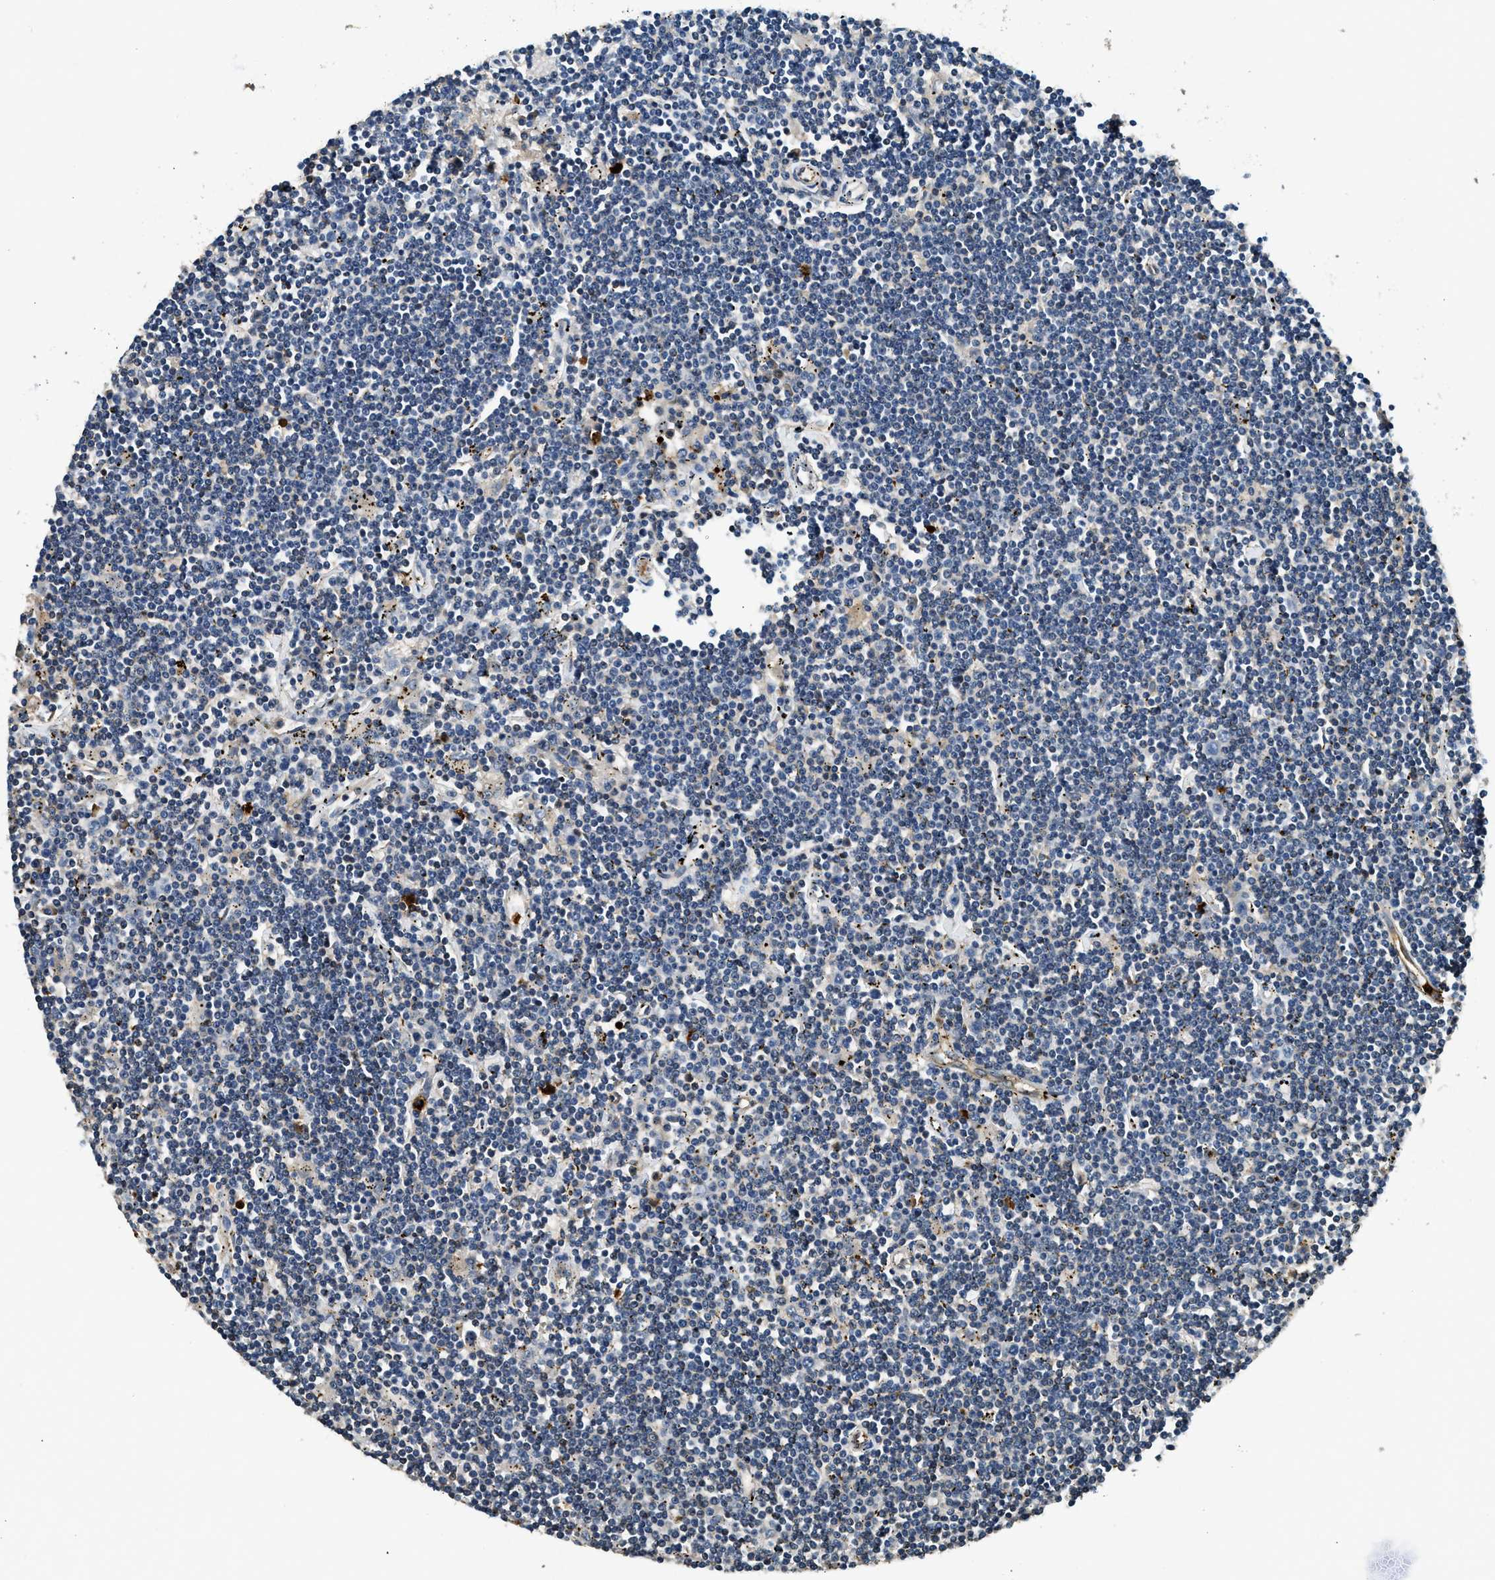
{"staining": {"intensity": "negative", "quantity": "none", "location": "none"}, "tissue": "lymphoma", "cell_type": "Tumor cells", "image_type": "cancer", "snomed": [{"axis": "morphology", "description": "Malignant lymphoma, non-Hodgkin's type, Low grade"}, {"axis": "topography", "description": "Spleen"}], "caption": "The immunohistochemistry image has no significant staining in tumor cells of malignant lymphoma, non-Hodgkin's type (low-grade) tissue.", "gene": "ANXA3", "patient": {"sex": "male", "age": 76}}